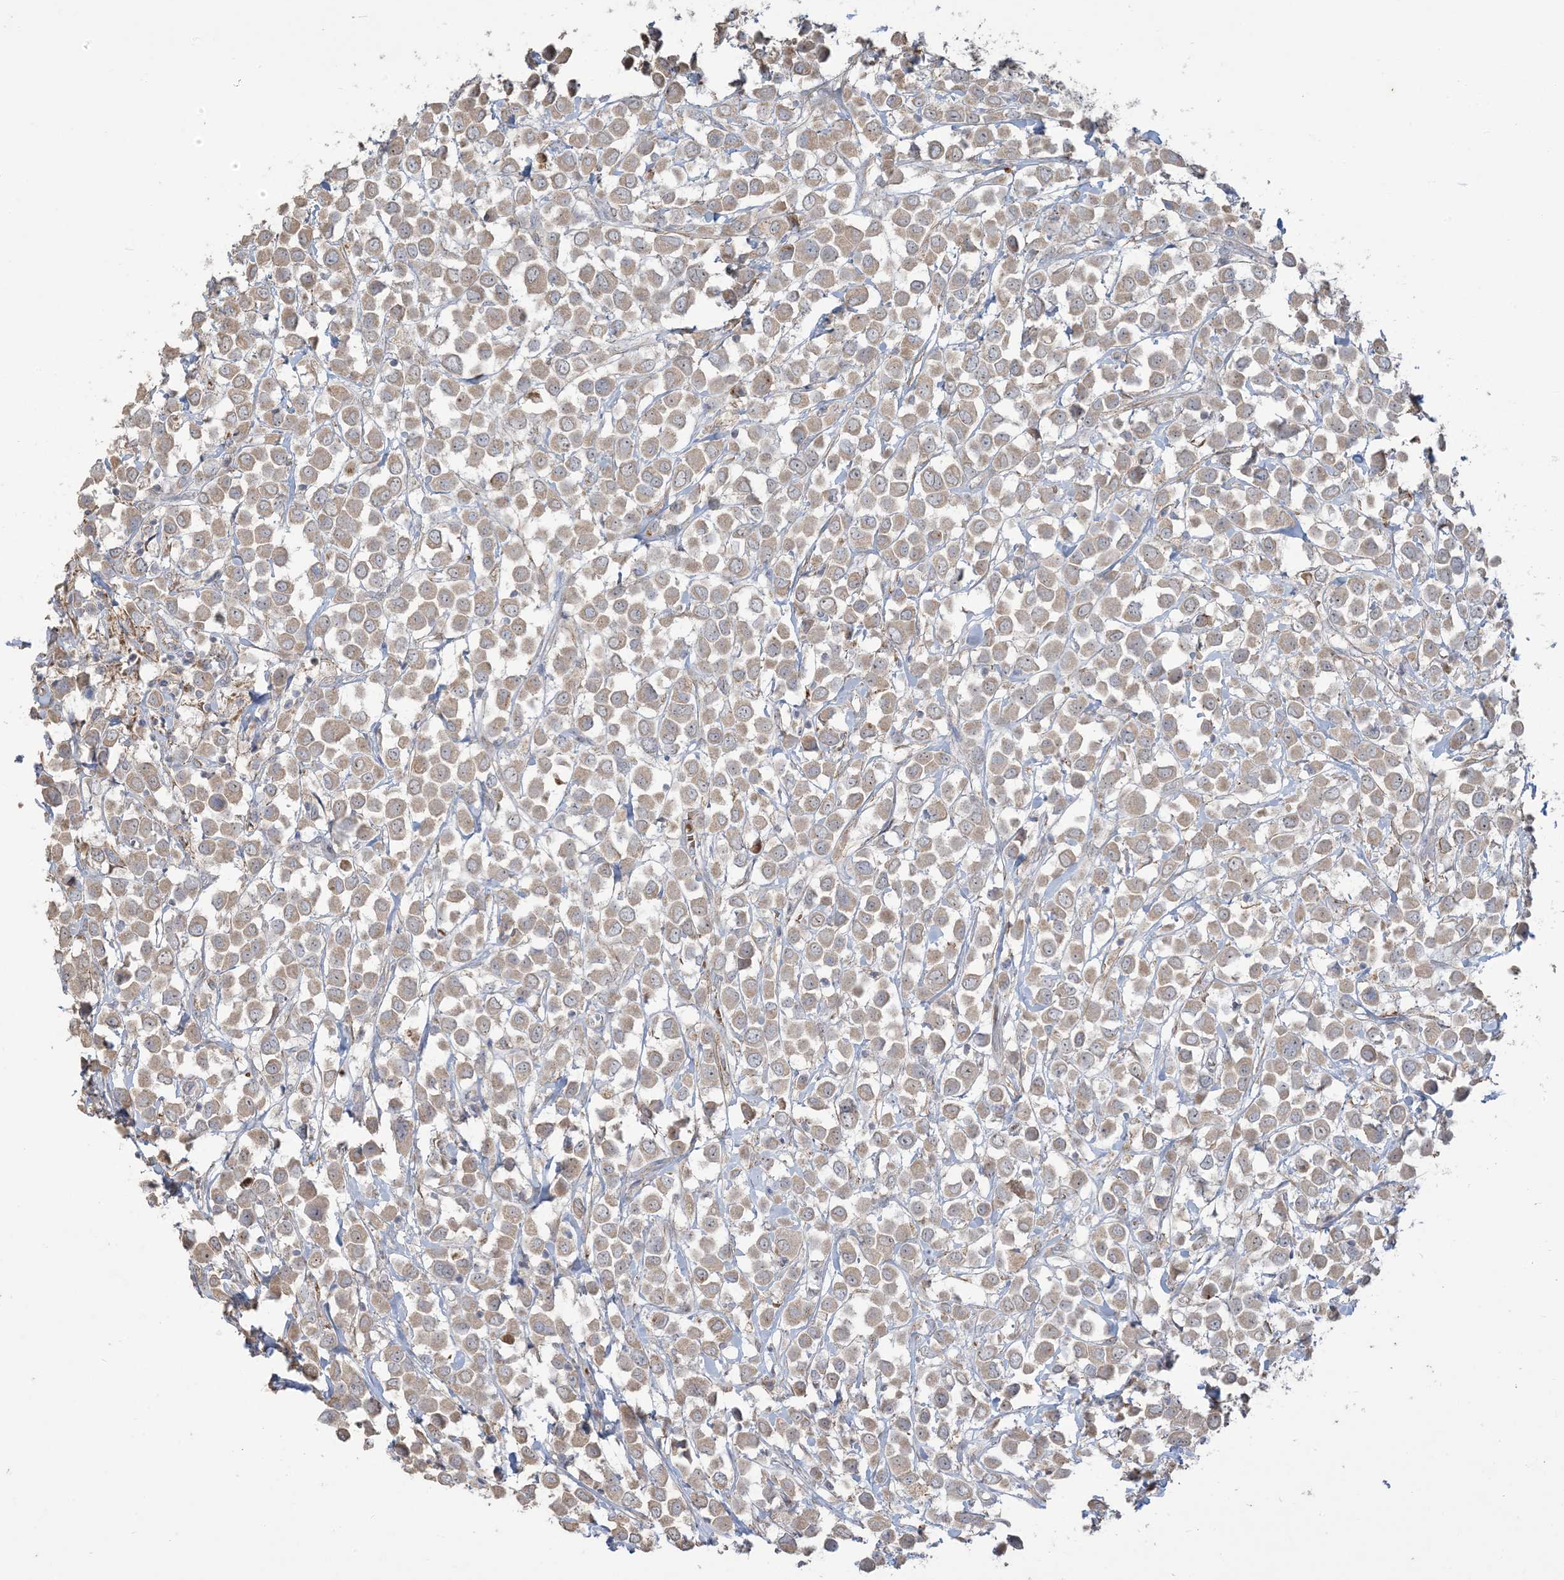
{"staining": {"intensity": "weak", "quantity": "25%-75%", "location": "cytoplasmic/membranous"}, "tissue": "breast cancer", "cell_type": "Tumor cells", "image_type": "cancer", "snomed": [{"axis": "morphology", "description": "Duct carcinoma"}, {"axis": "topography", "description": "Breast"}], "caption": "Immunohistochemical staining of breast invasive ductal carcinoma exhibits low levels of weak cytoplasmic/membranous staining in approximately 25%-75% of tumor cells.", "gene": "KLHL18", "patient": {"sex": "female", "age": 61}}